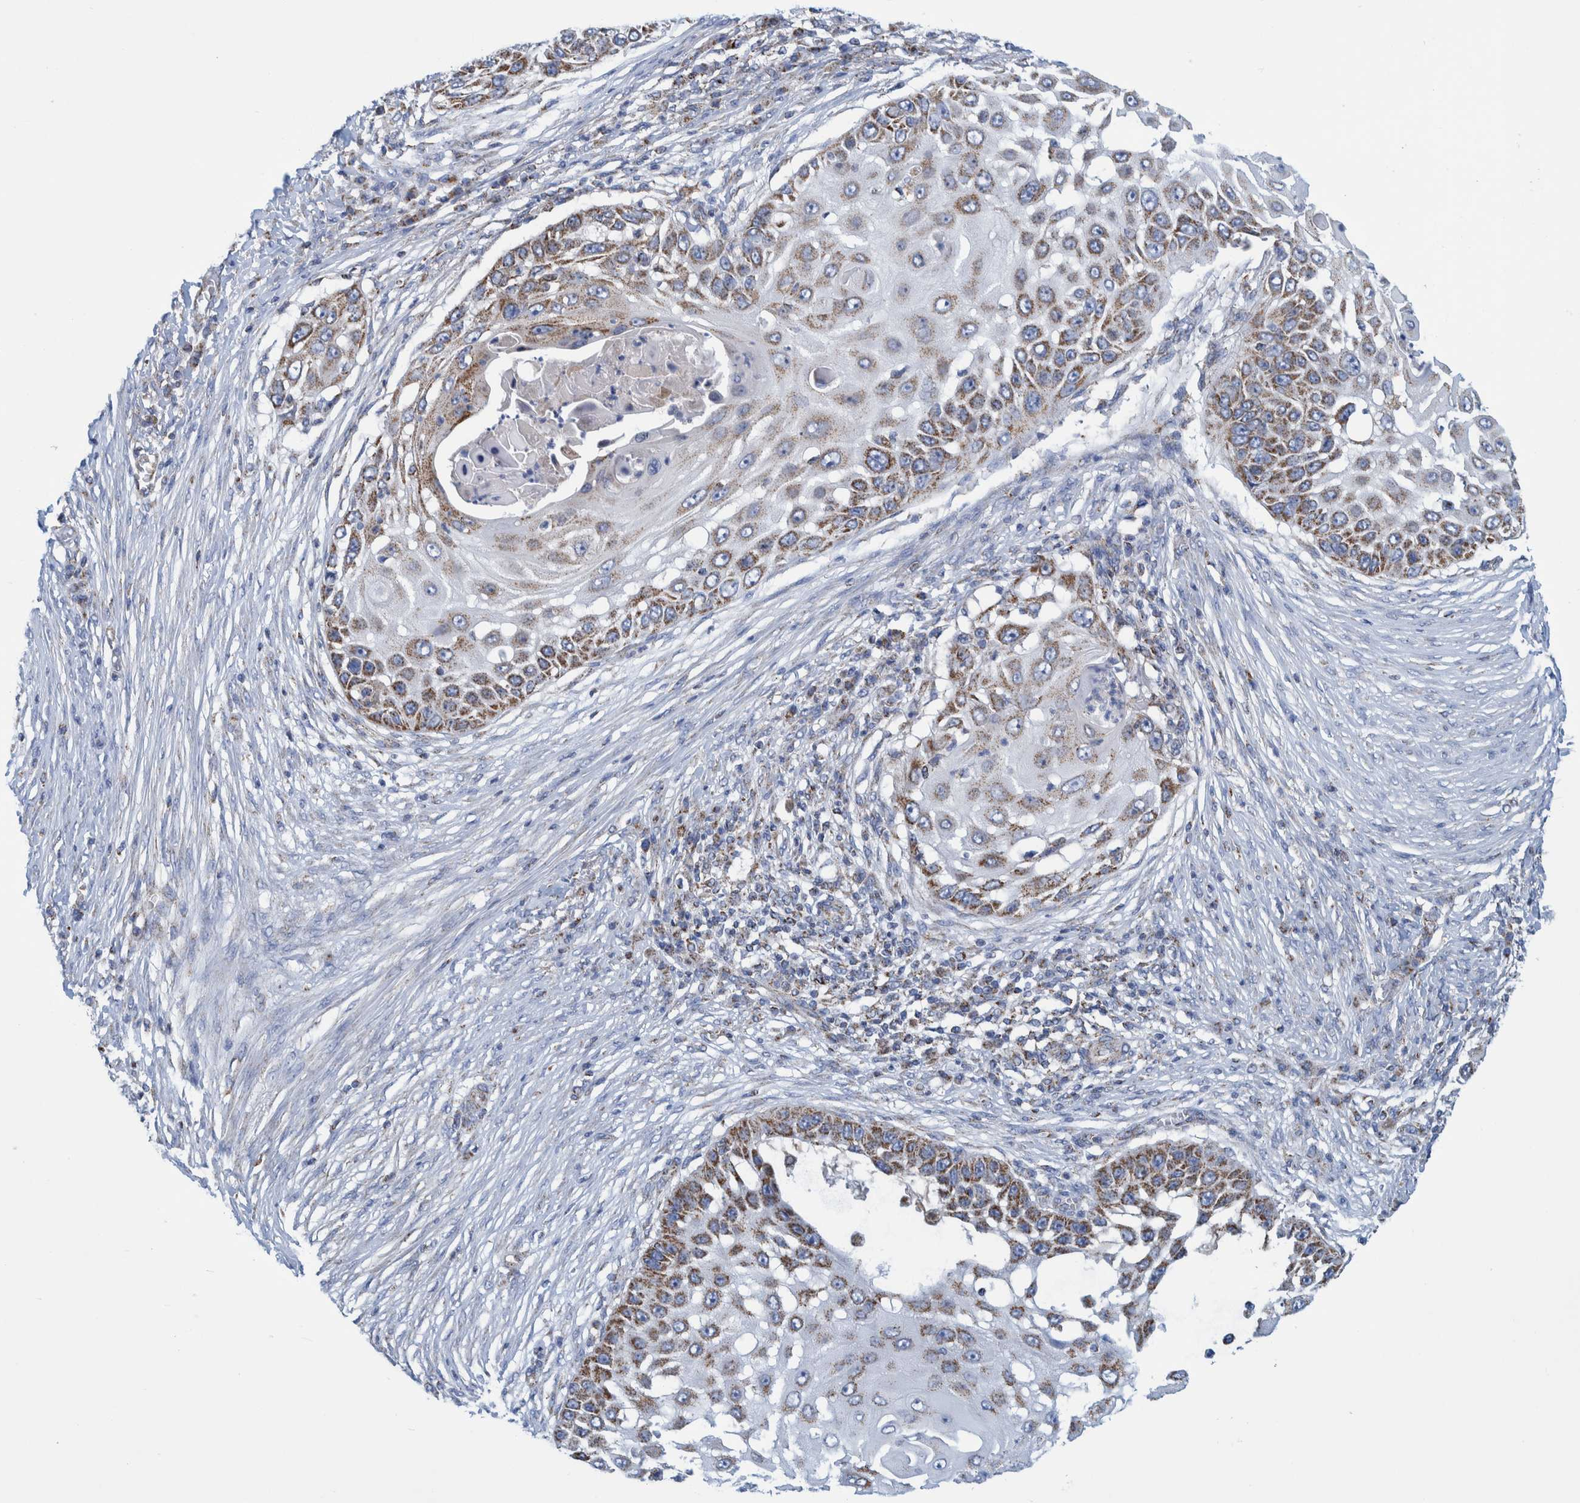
{"staining": {"intensity": "moderate", "quantity": ">75%", "location": "cytoplasmic/membranous"}, "tissue": "skin cancer", "cell_type": "Tumor cells", "image_type": "cancer", "snomed": [{"axis": "morphology", "description": "Squamous cell carcinoma, NOS"}, {"axis": "topography", "description": "Skin"}], "caption": "Skin cancer (squamous cell carcinoma) tissue shows moderate cytoplasmic/membranous staining in about >75% of tumor cells", "gene": "MRPS7", "patient": {"sex": "female", "age": 44}}